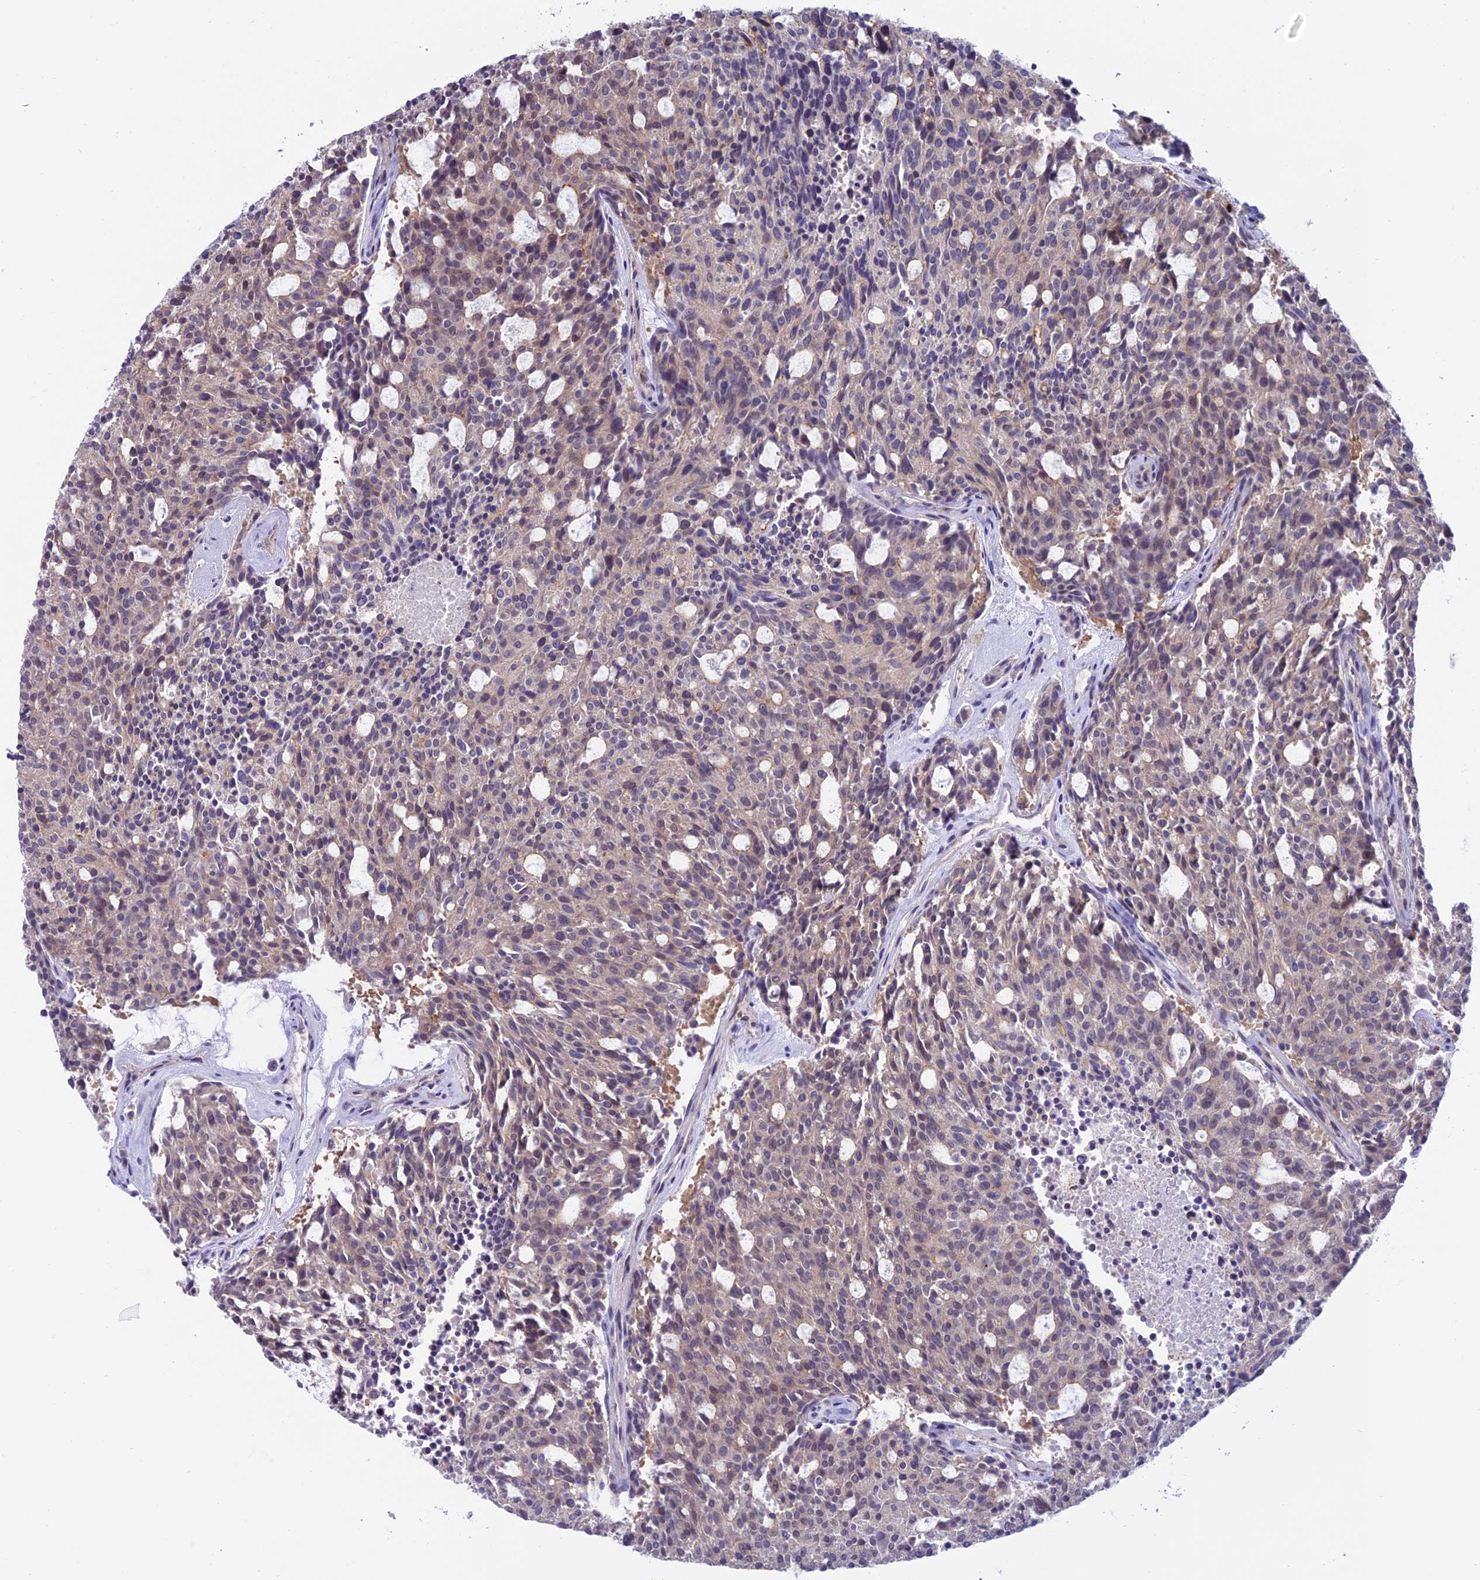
{"staining": {"intensity": "negative", "quantity": "none", "location": "none"}, "tissue": "carcinoid", "cell_type": "Tumor cells", "image_type": "cancer", "snomed": [{"axis": "morphology", "description": "Carcinoid, malignant, NOS"}, {"axis": "topography", "description": "Pancreas"}], "caption": "Photomicrograph shows no significant protein positivity in tumor cells of malignant carcinoid. (Brightfield microscopy of DAB IHC at high magnification).", "gene": "ARHGEF18", "patient": {"sex": "female", "age": 54}}